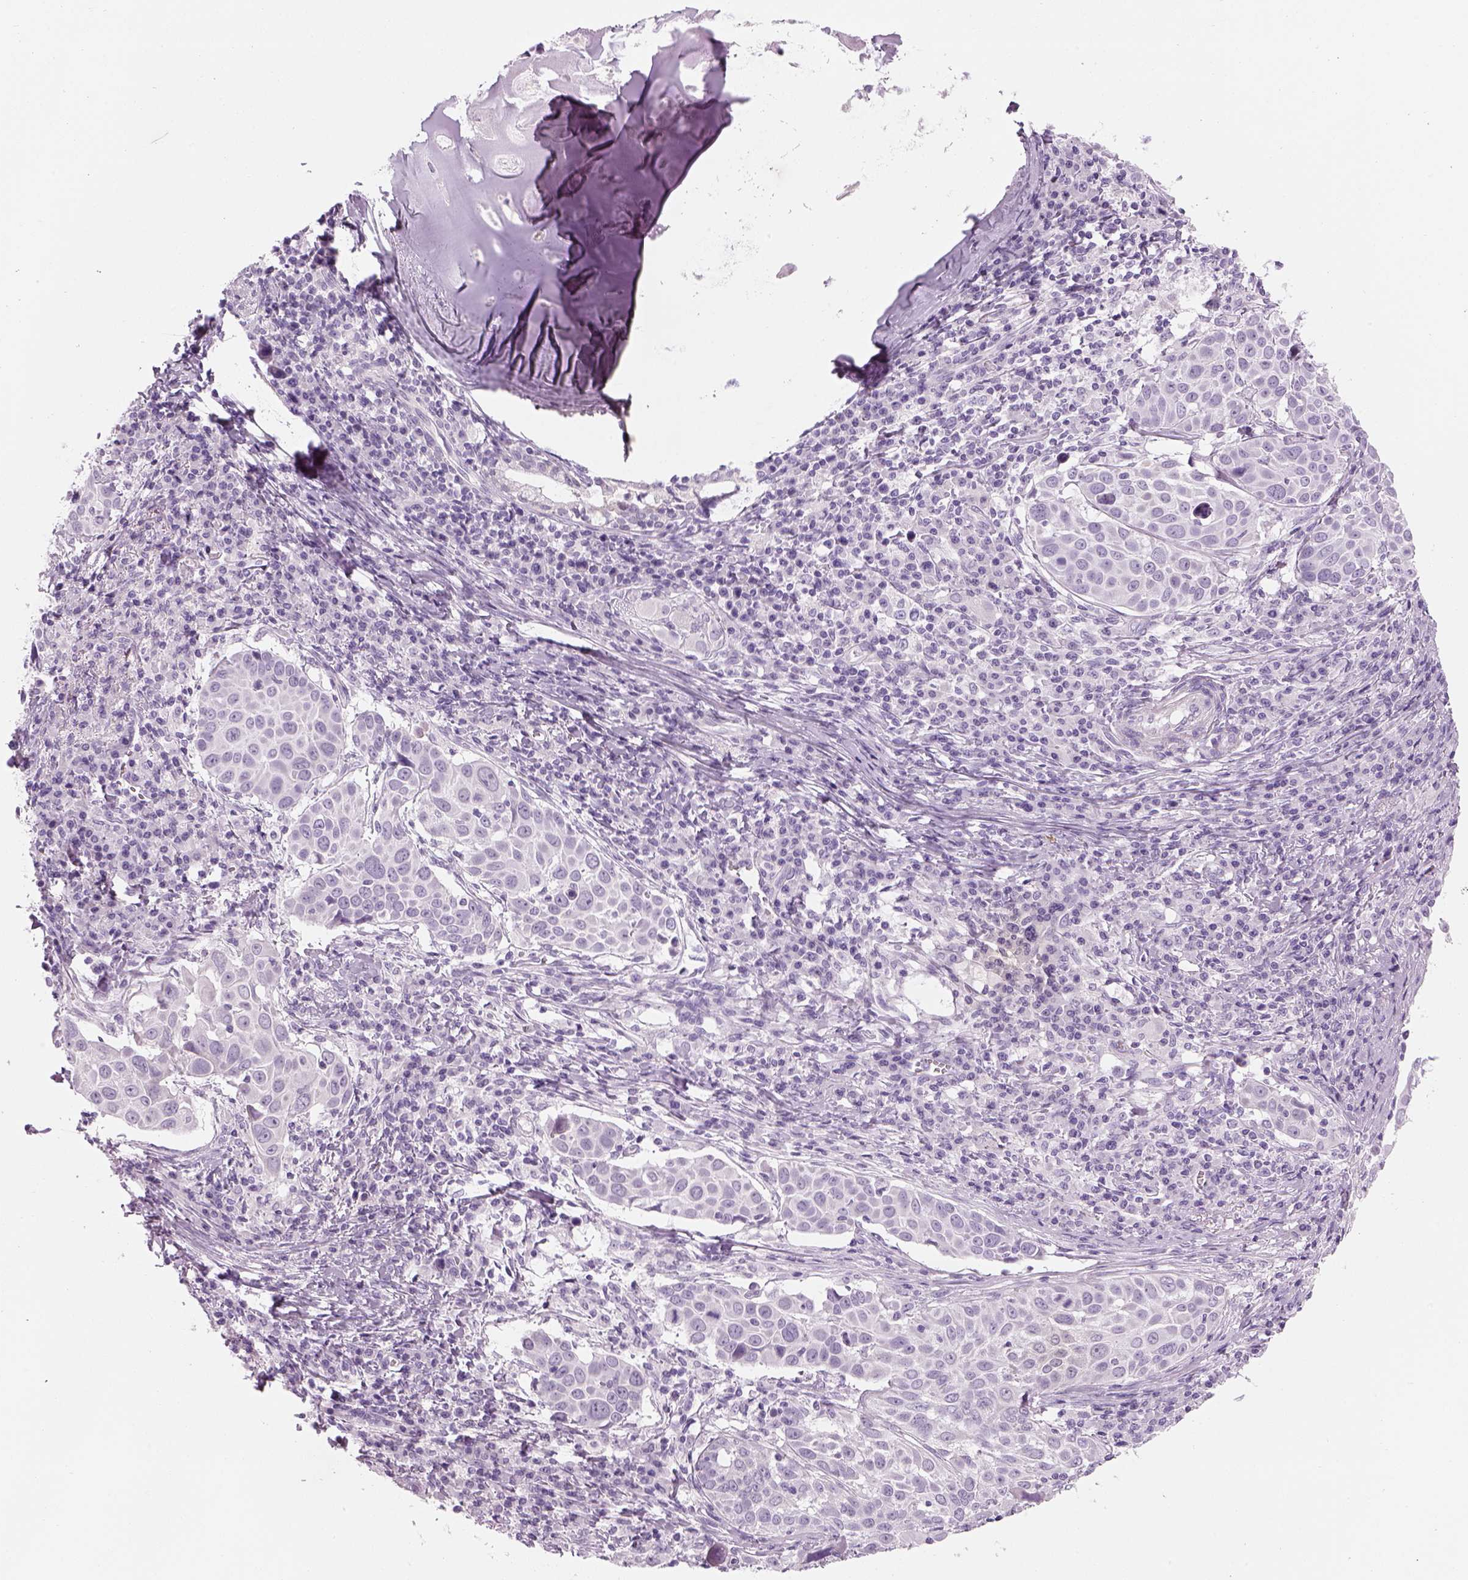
{"staining": {"intensity": "negative", "quantity": "none", "location": "none"}, "tissue": "lung cancer", "cell_type": "Tumor cells", "image_type": "cancer", "snomed": [{"axis": "morphology", "description": "Squamous cell carcinoma, NOS"}, {"axis": "topography", "description": "Lung"}], "caption": "Immunohistochemical staining of lung cancer (squamous cell carcinoma) exhibits no significant expression in tumor cells. (IHC, brightfield microscopy, high magnification).", "gene": "KCNMB4", "patient": {"sex": "male", "age": 57}}